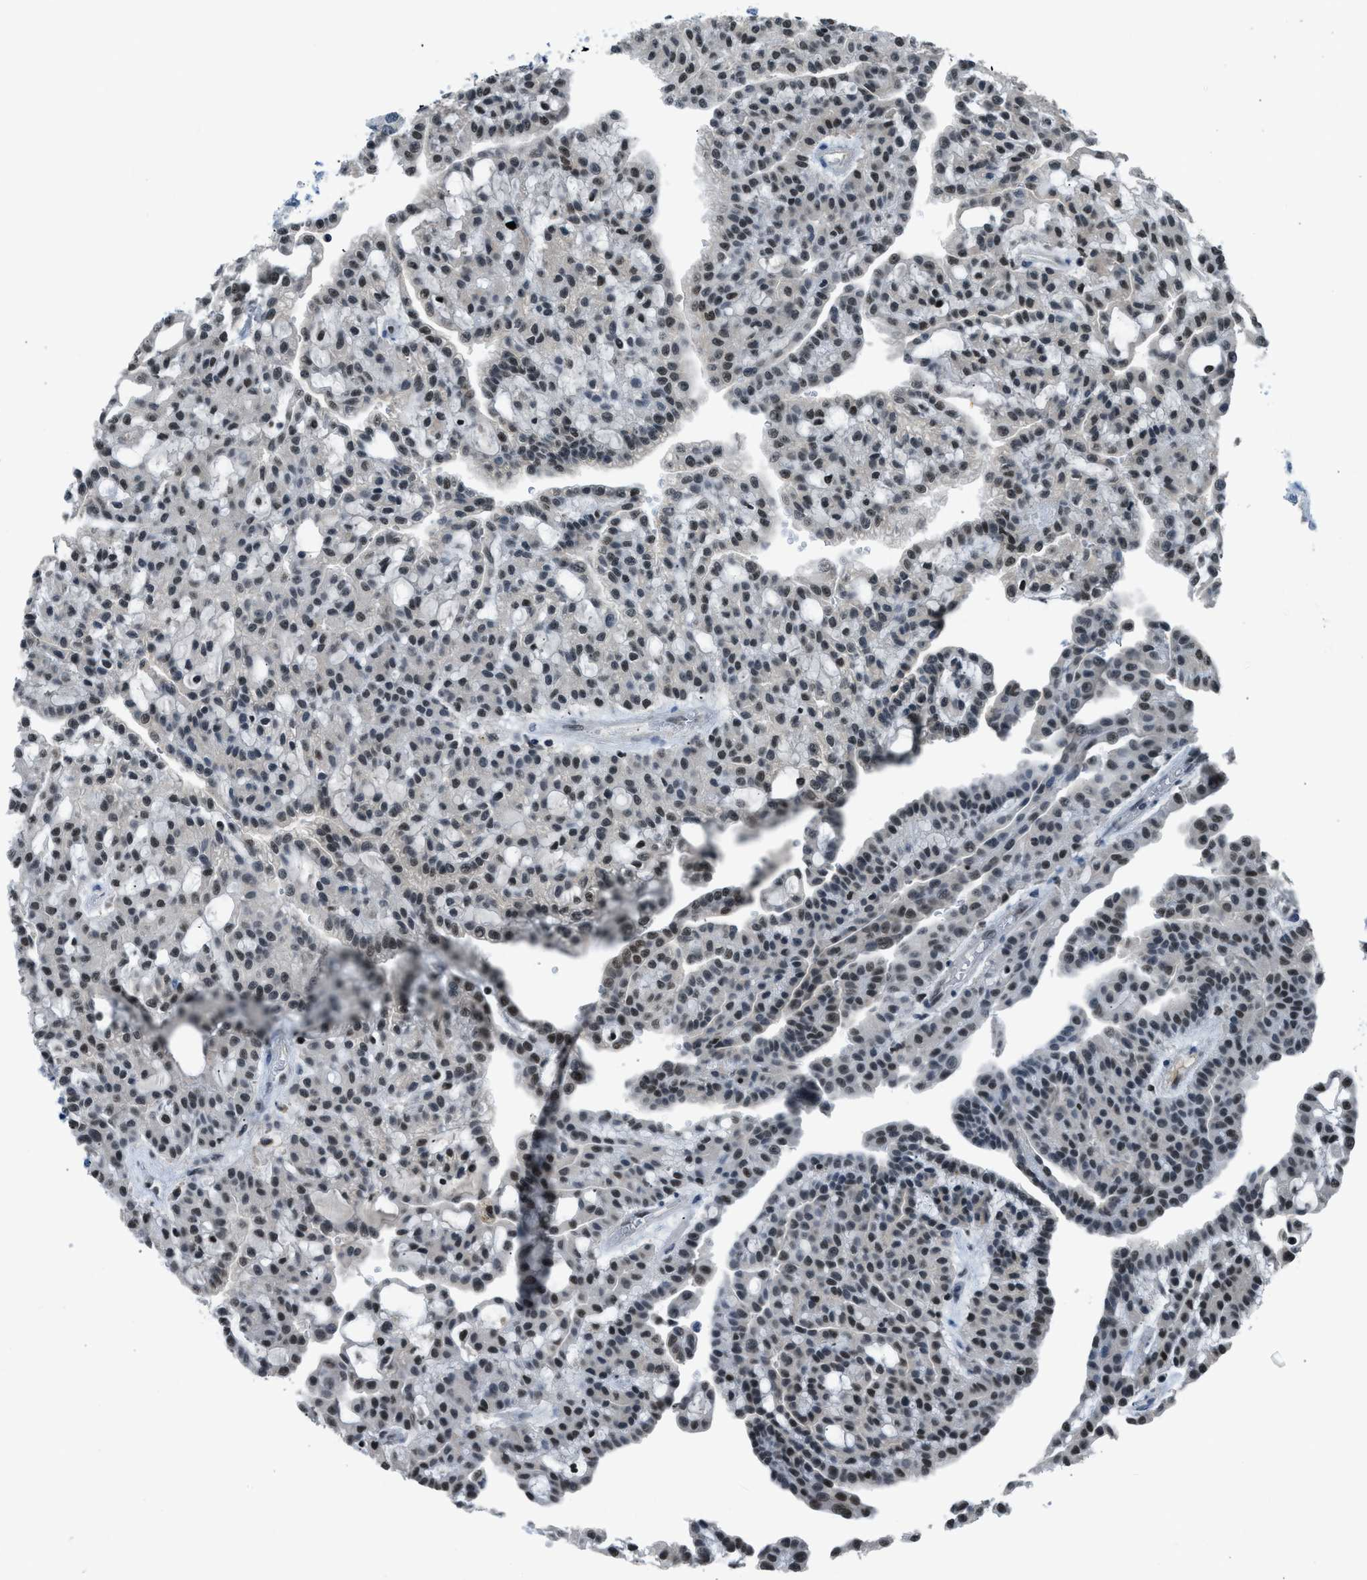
{"staining": {"intensity": "weak", "quantity": "25%-75%", "location": "nuclear"}, "tissue": "renal cancer", "cell_type": "Tumor cells", "image_type": "cancer", "snomed": [{"axis": "morphology", "description": "Adenocarcinoma, NOS"}, {"axis": "topography", "description": "Kidney"}], "caption": "Weak nuclear protein positivity is seen in approximately 25%-75% of tumor cells in renal cancer (adenocarcinoma).", "gene": "ALX1", "patient": {"sex": "male", "age": 63}}